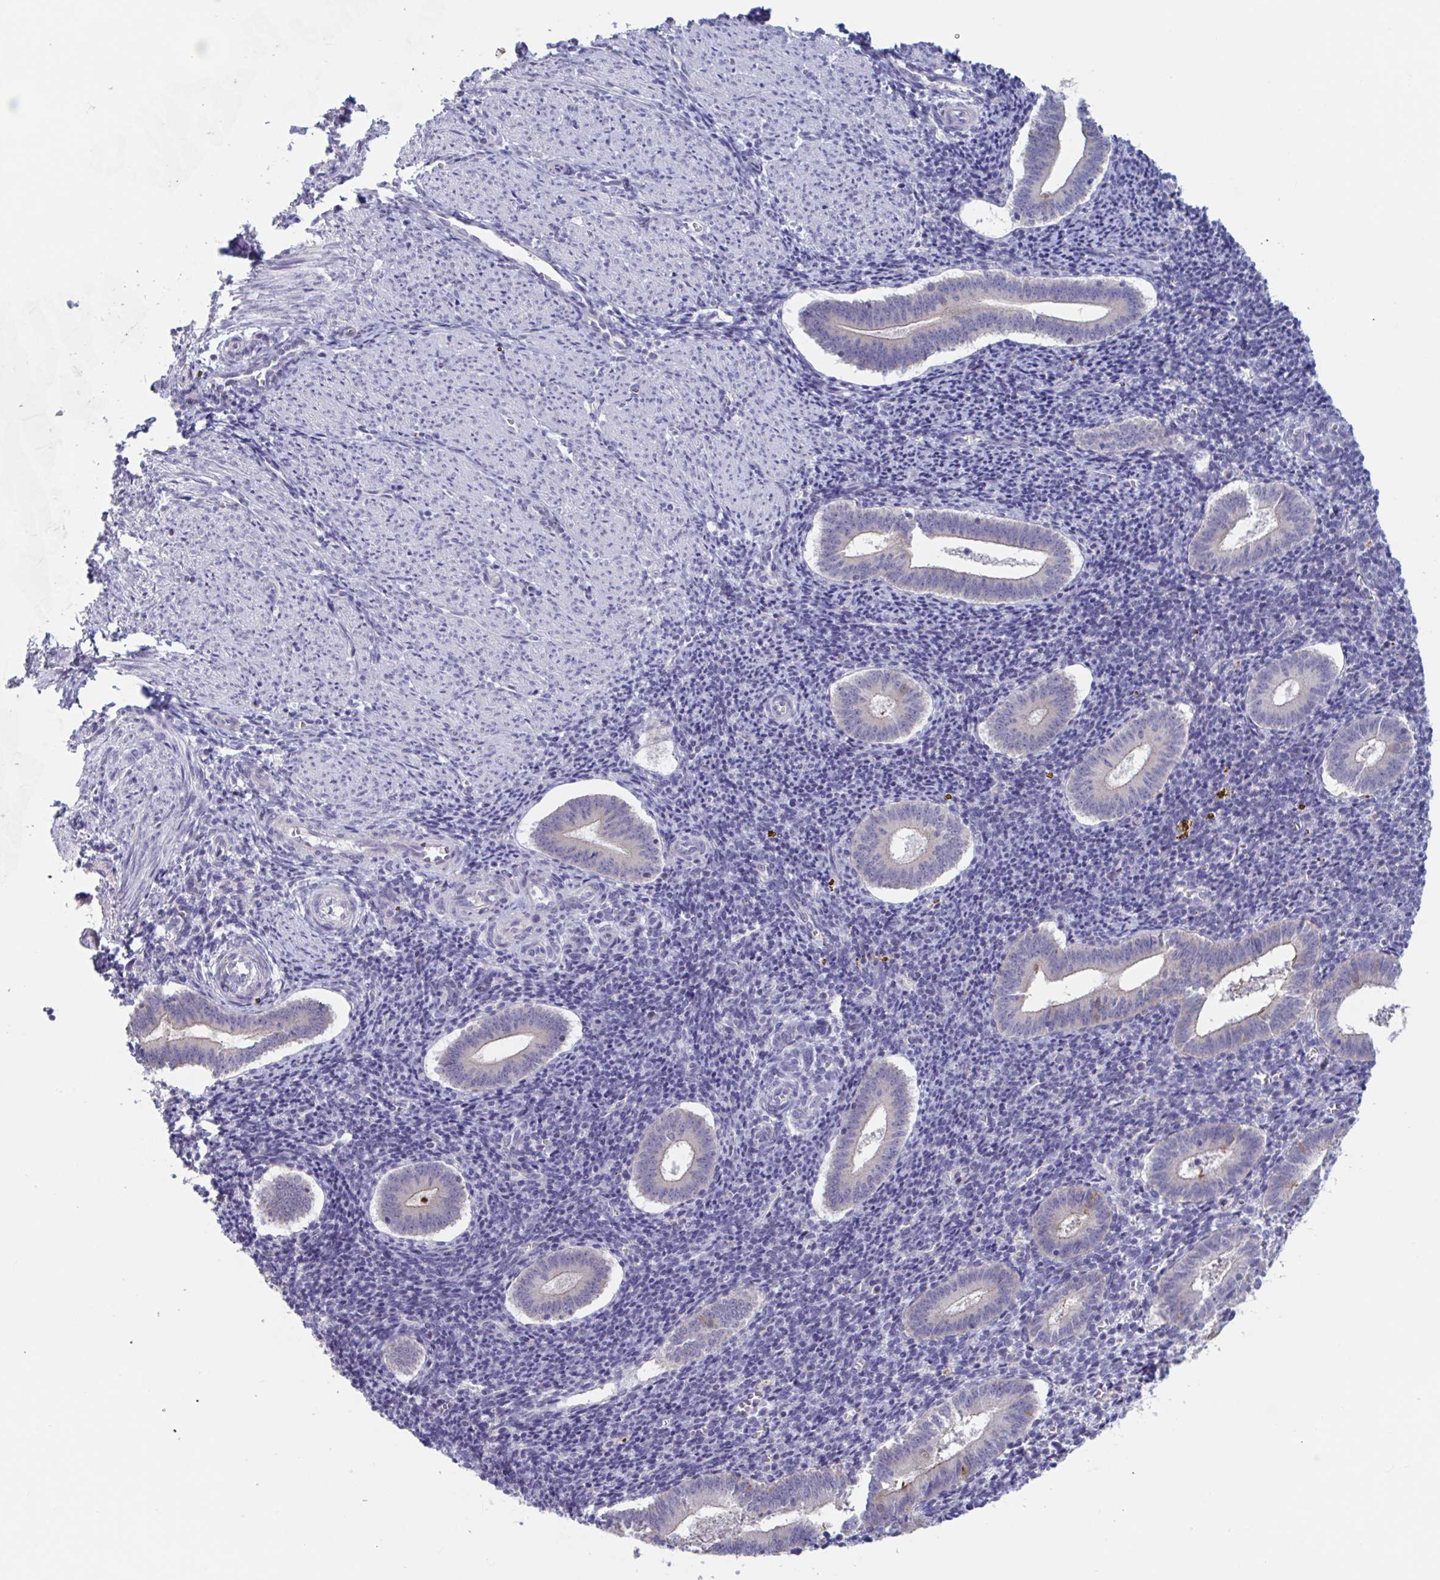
{"staining": {"intensity": "negative", "quantity": "none", "location": "none"}, "tissue": "endometrium", "cell_type": "Cells in endometrial stroma", "image_type": "normal", "snomed": [{"axis": "morphology", "description": "Normal tissue, NOS"}, {"axis": "topography", "description": "Endometrium"}], "caption": "A photomicrograph of endometrium stained for a protein reveals no brown staining in cells in endometrial stroma. (Brightfield microscopy of DAB IHC at high magnification).", "gene": "UNKL", "patient": {"sex": "female", "age": 25}}